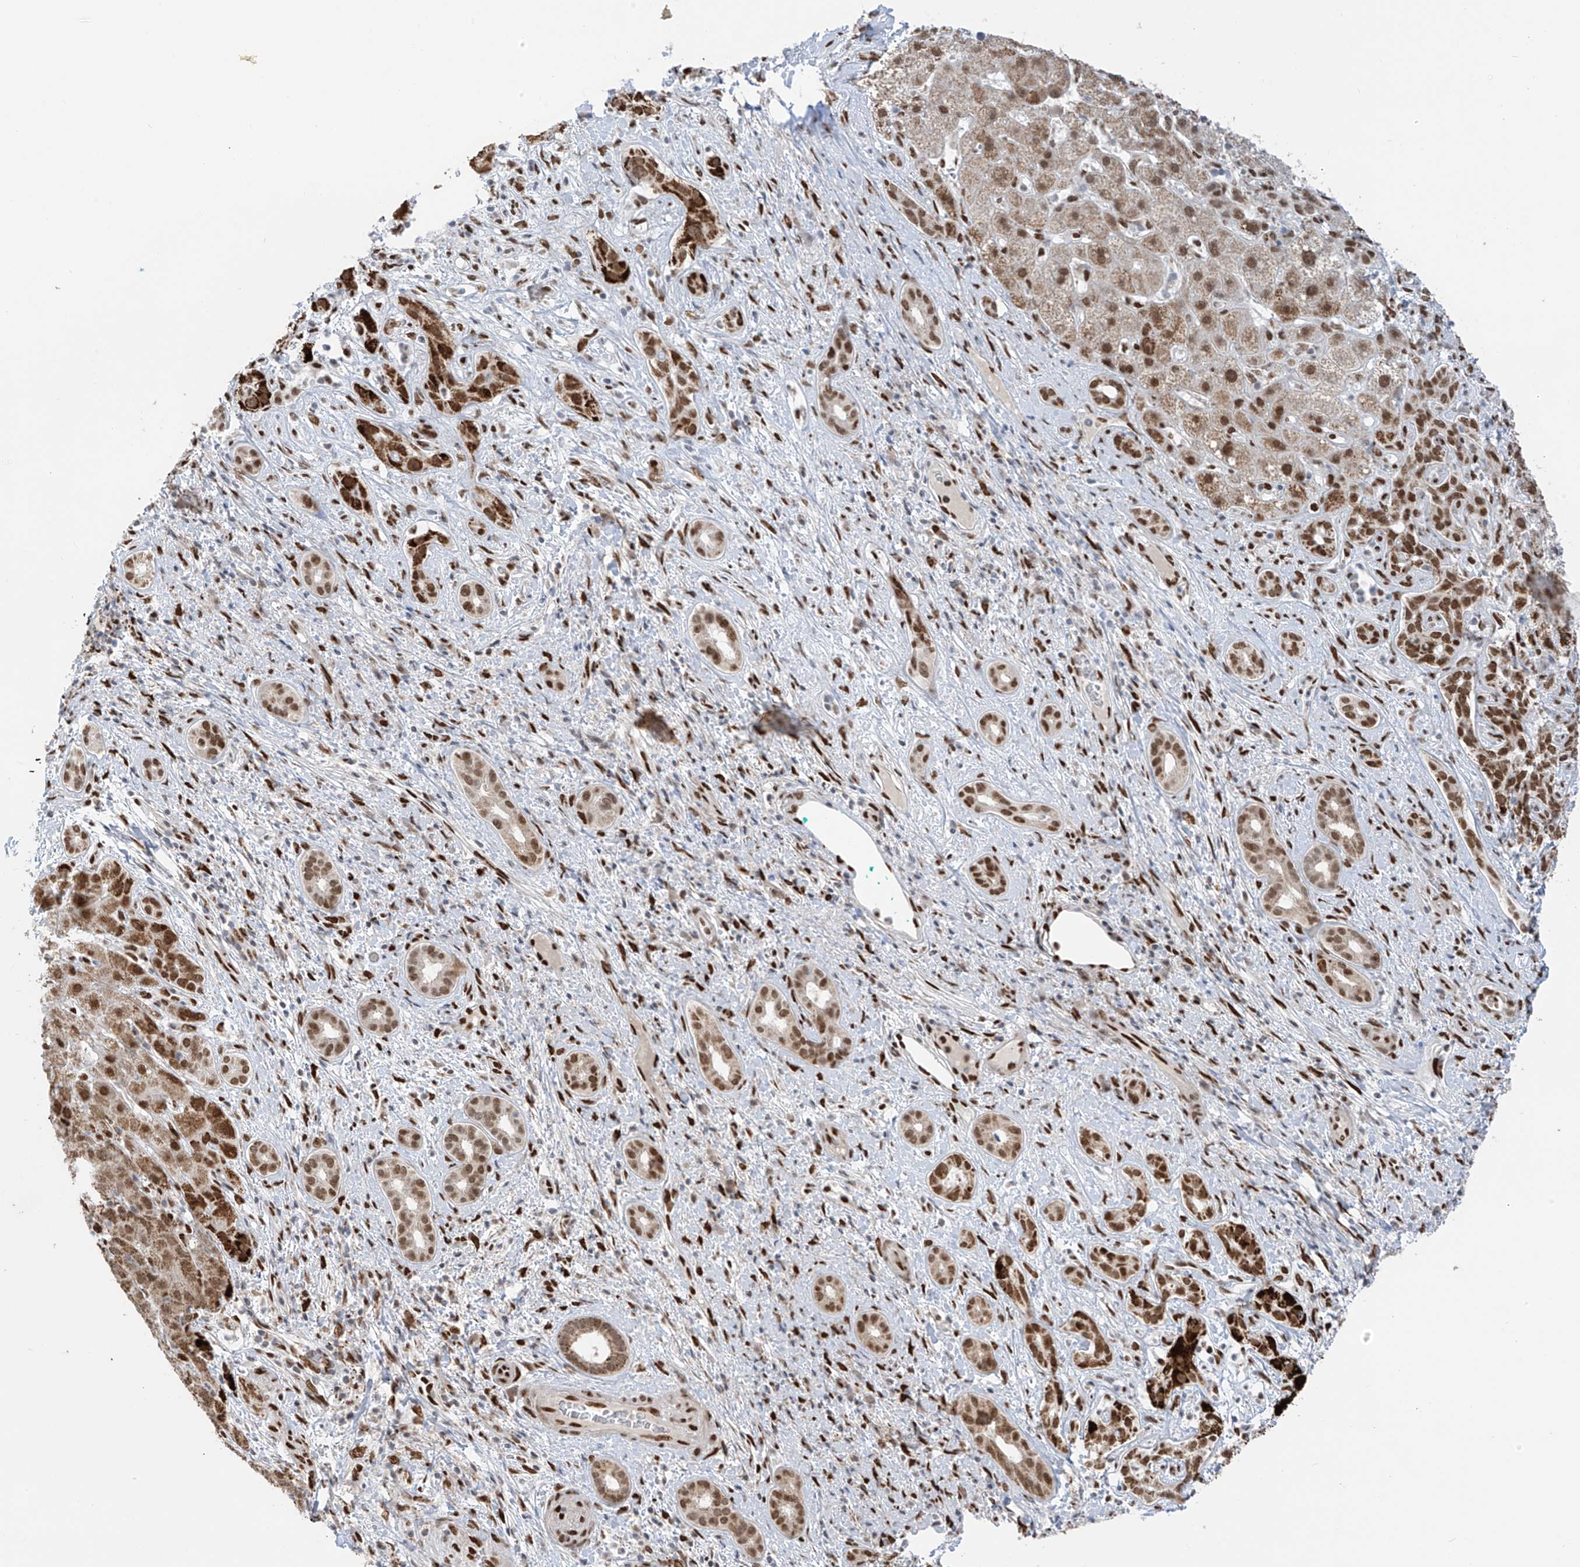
{"staining": {"intensity": "strong", "quantity": ">75%", "location": "cytoplasmic/membranous,nuclear"}, "tissue": "liver cancer", "cell_type": "Tumor cells", "image_type": "cancer", "snomed": [{"axis": "morphology", "description": "Carcinoma, Hepatocellular, NOS"}, {"axis": "topography", "description": "Liver"}], "caption": "Human liver cancer (hepatocellular carcinoma) stained with a protein marker displays strong staining in tumor cells.", "gene": "PM20D2", "patient": {"sex": "male", "age": 65}}